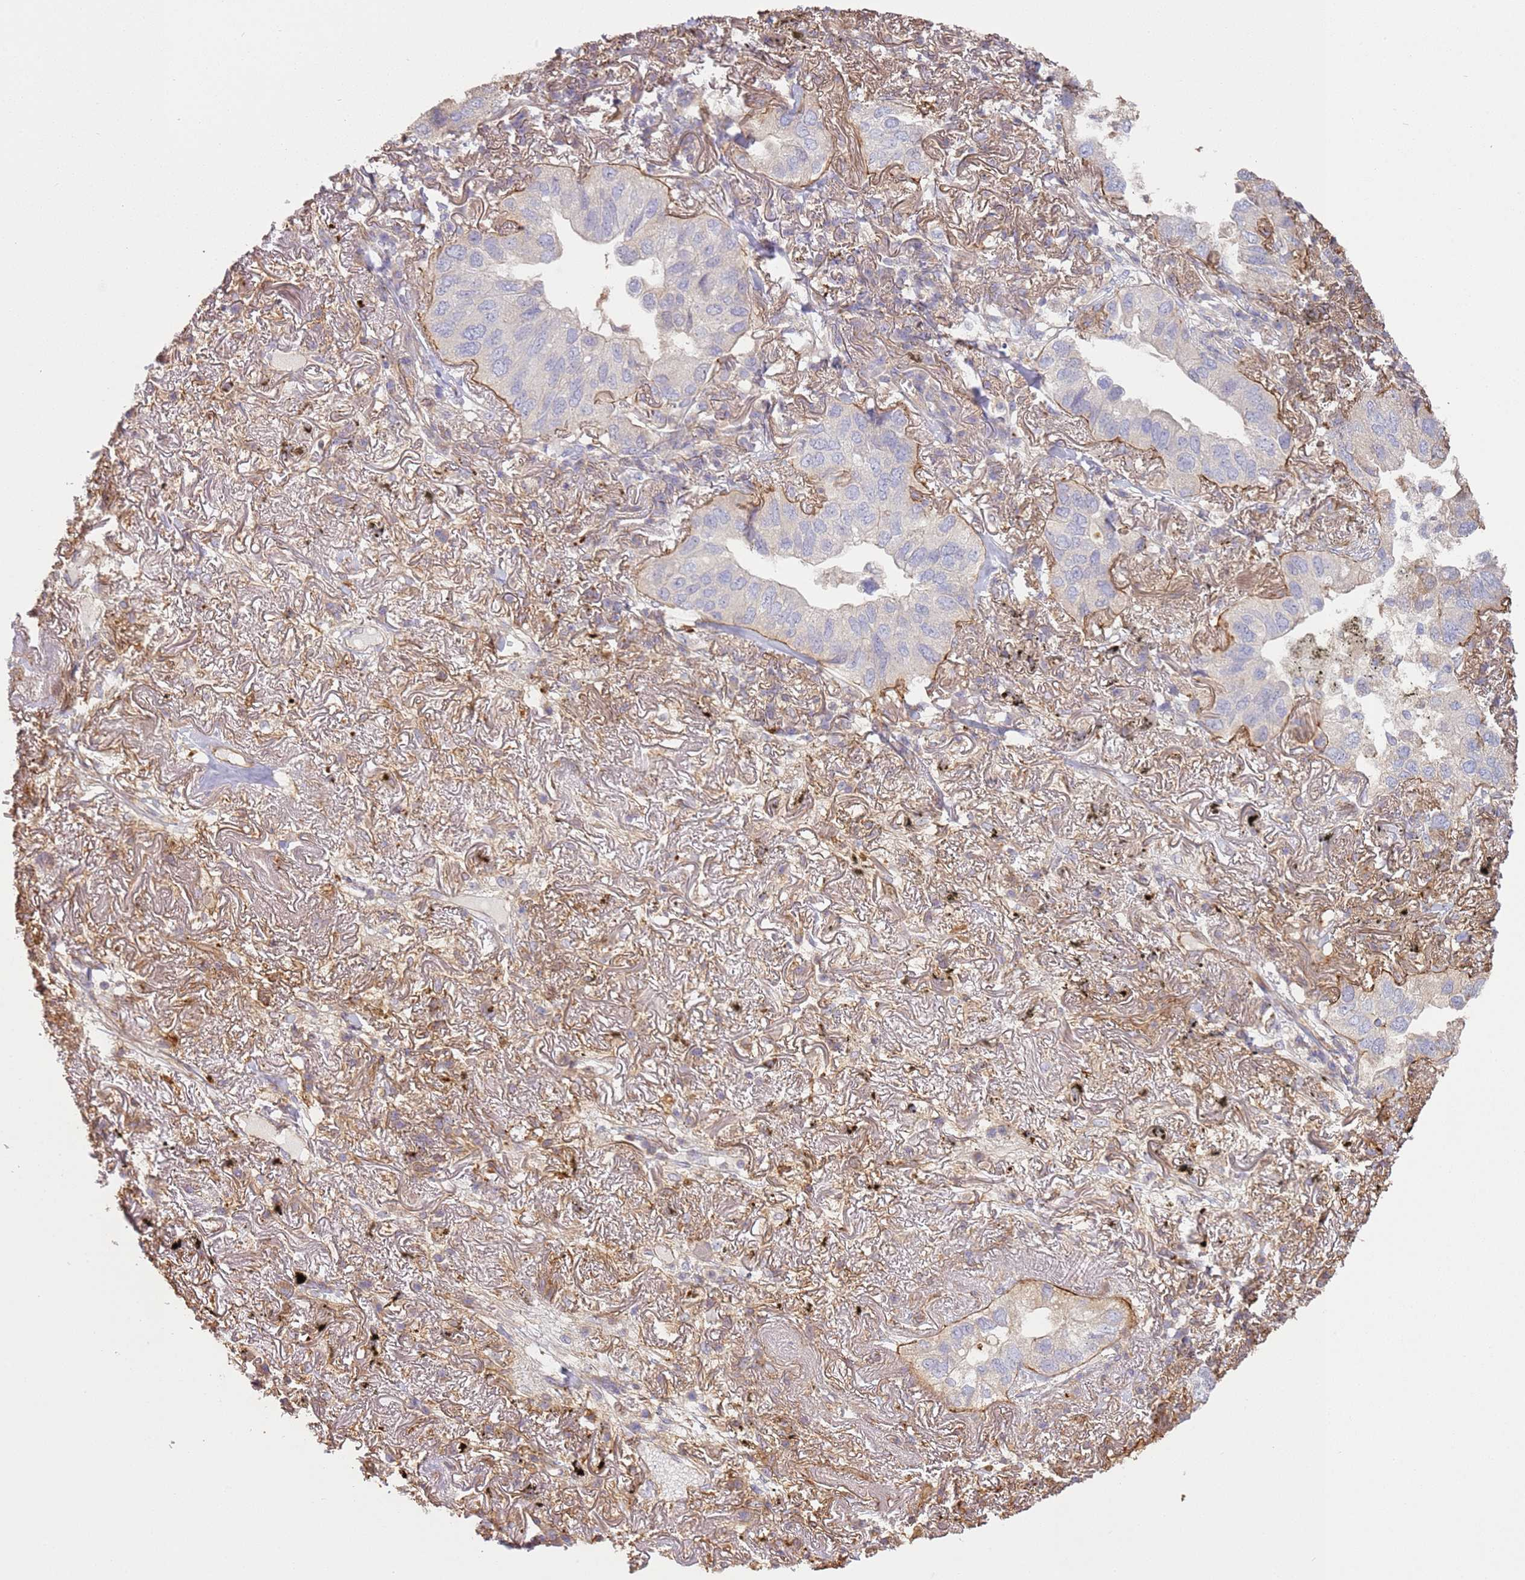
{"staining": {"intensity": "negative", "quantity": "none", "location": "none"}, "tissue": "lung cancer", "cell_type": "Tumor cells", "image_type": "cancer", "snomed": [{"axis": "morphology", "description": "Adenocarcinoma, NOS"}, {"axis": "topography", "description": "Lung"}], "caption": "IHC of lung adenocarcinoma exhibits no positivity in tumor cells. (Immunohistochemistry, brightfield microscopy, high magnification).", "gene": "NDUFAF4", "patient": {"sex": "male", "age": 65}}